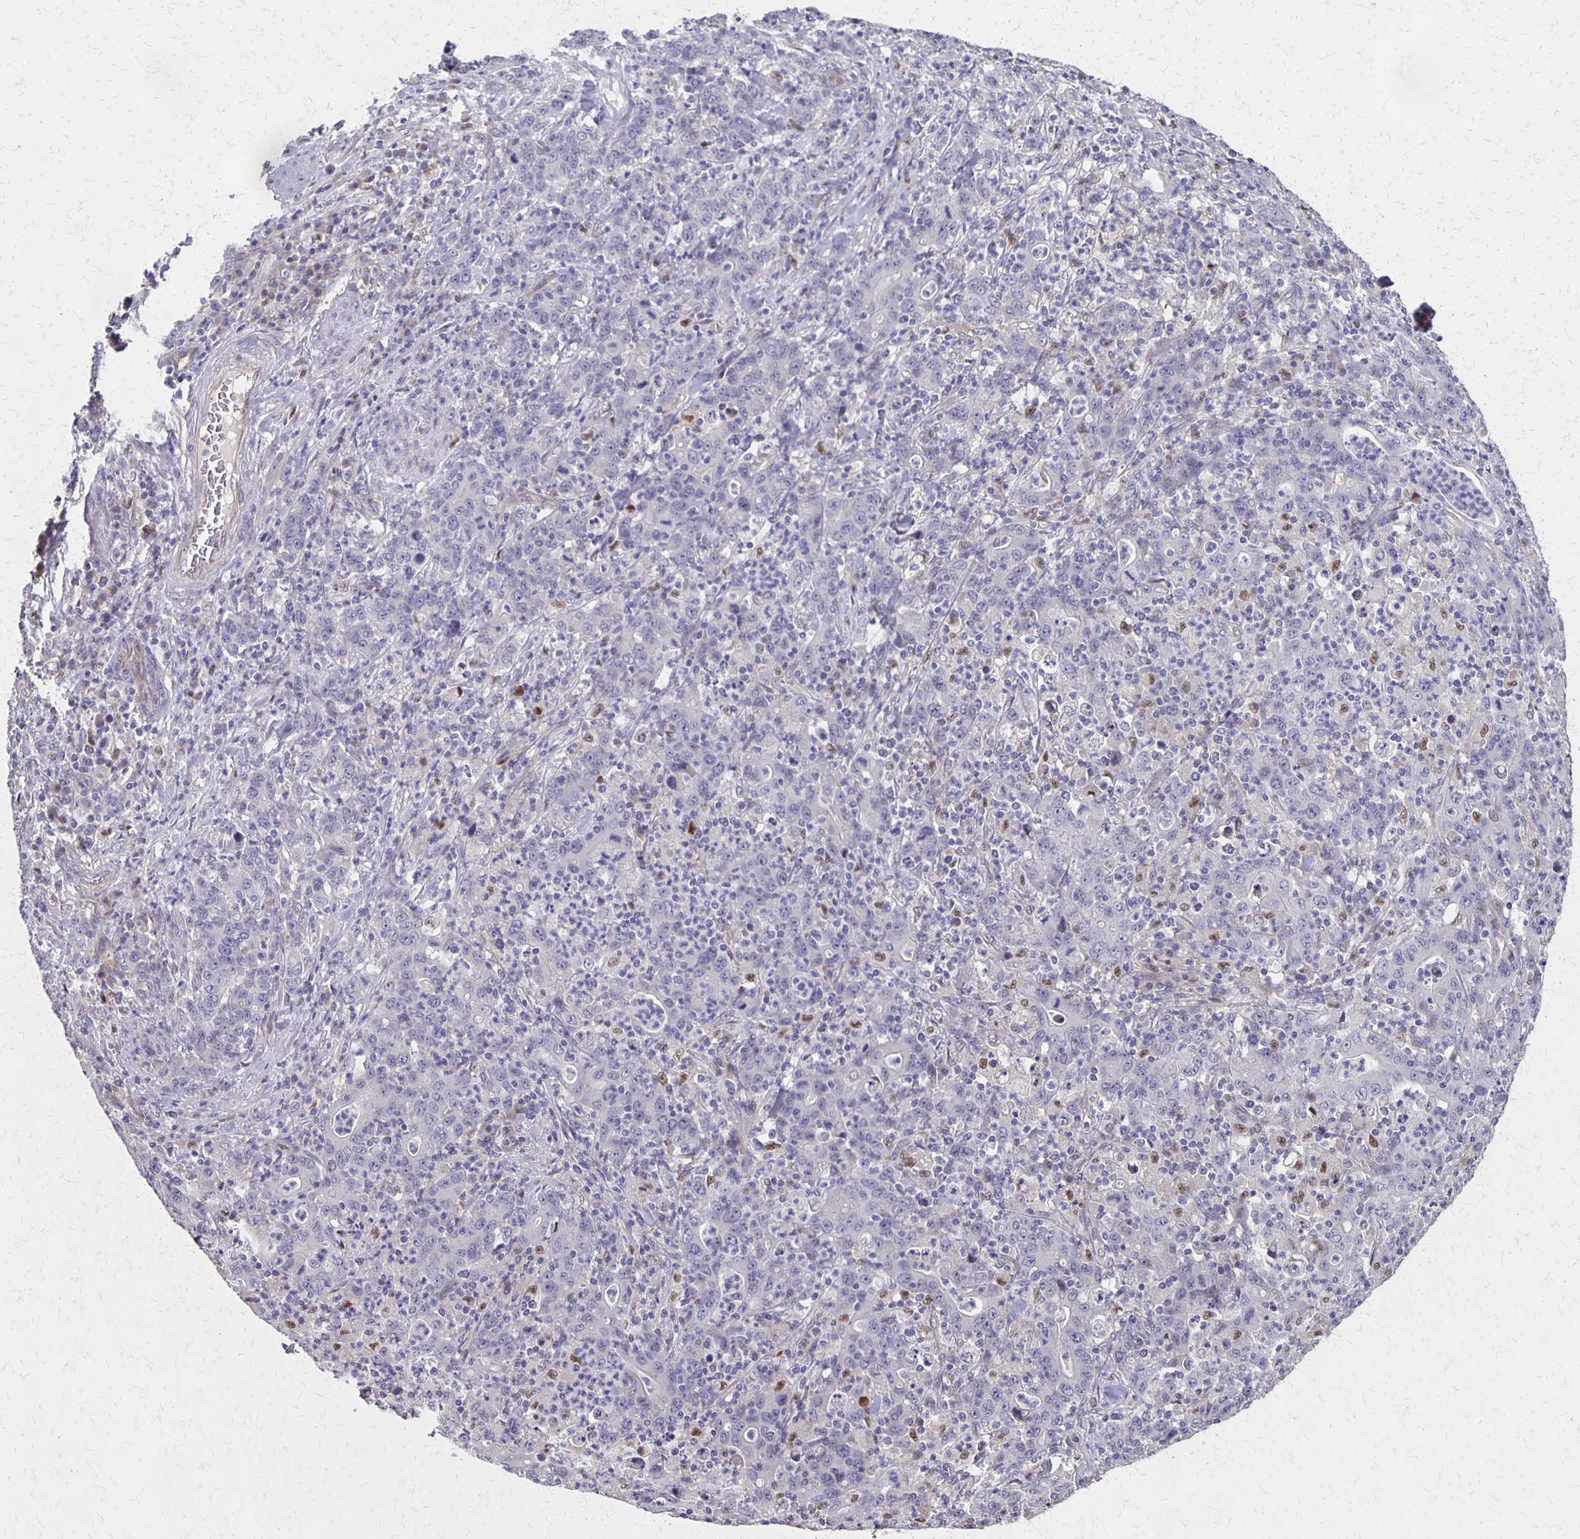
{"staining": {"intensity": "negative", "quantity": "none", "location": "none"}, "tissue": "stomach cancer", "cell_type": "Tumor cells", "image_type": "cancer", "snomed": [{"axis": "morphology", "description": "Adenocarcinoma, NOS"}, {"axis": "topography", "description": "Stomach, upper"}], "caption": "This is an immunohistochemistry image of stomach cancer (adenocarcinoma). There is no expression in tumor cells.", "gene": "NOG", "patient": {"sex": "male", "age": 69}}